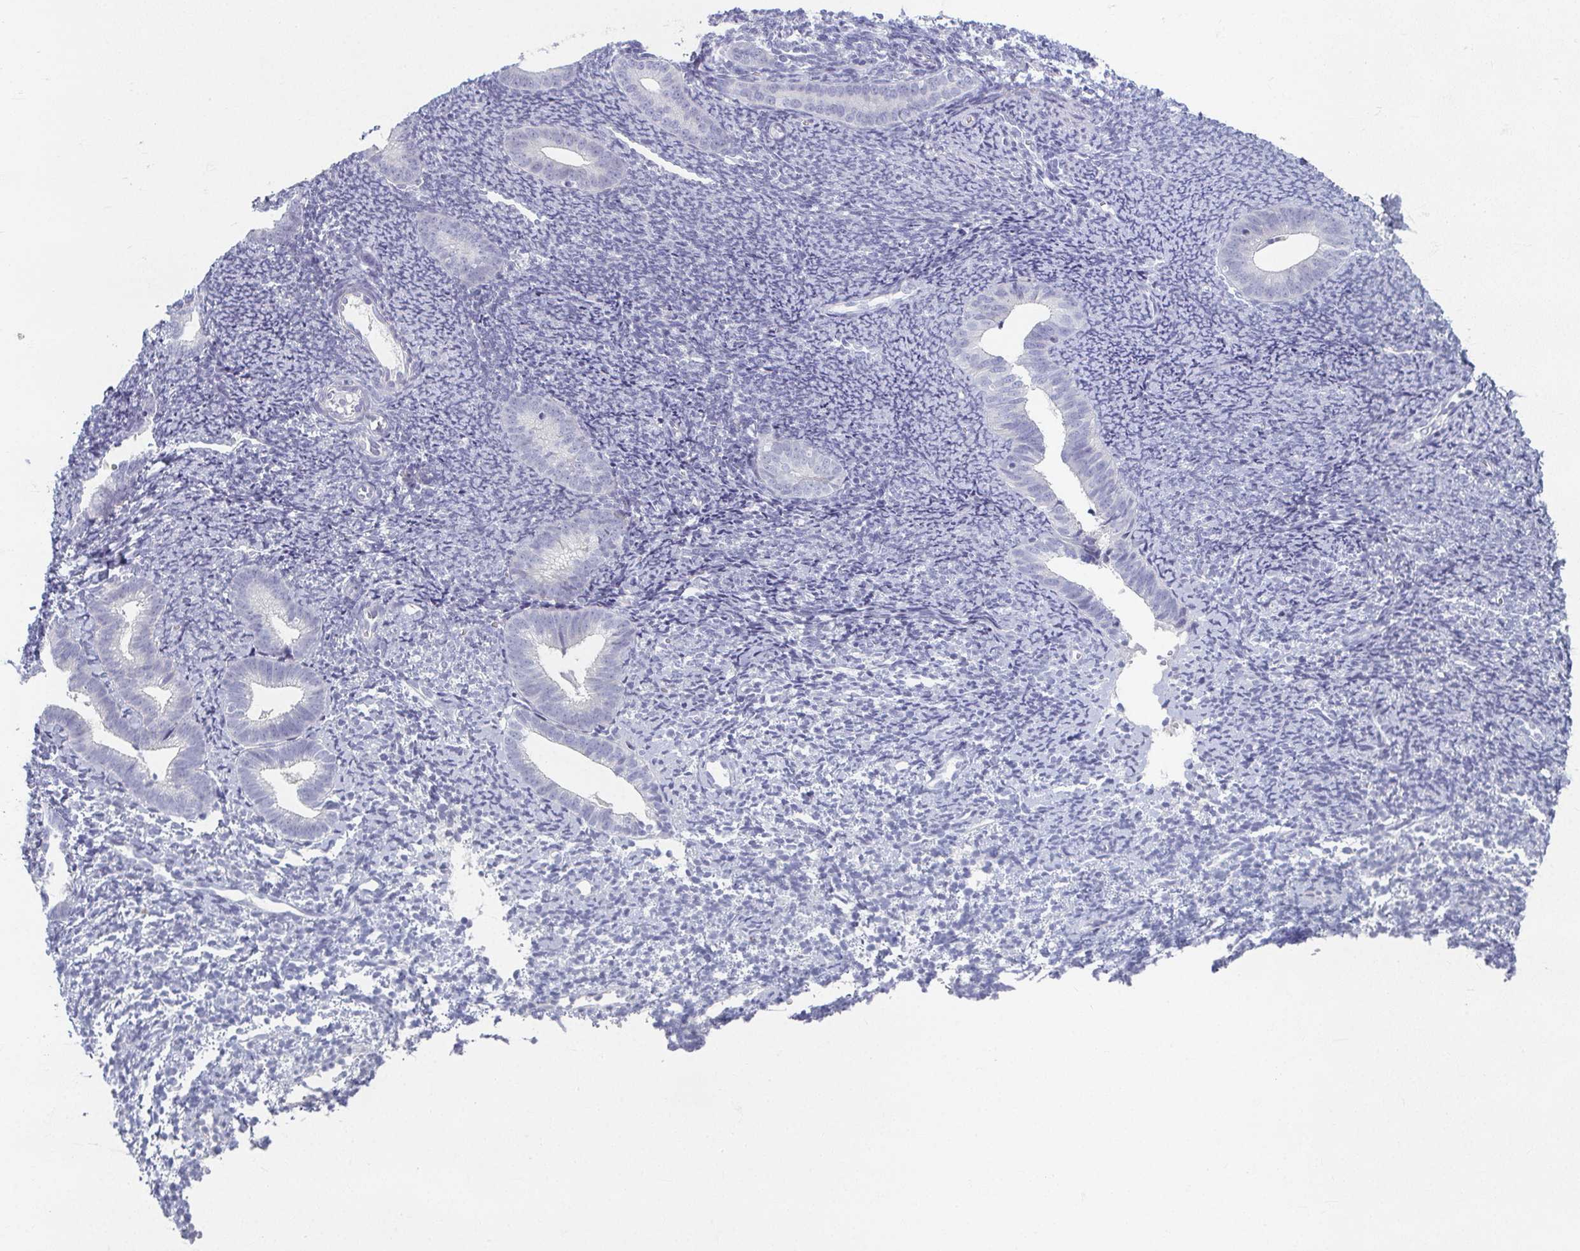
{"staining": {"intensity": "negative", "quantity": "none", "location": "none"}, "tissue": "endometrium", "cell_type": "Cells in endometrial stroma", "image_type": "normal", "snomed": [{"axis": "morphology", "description": "Normal tissue, NOS"}, {"axis": "topography", "description": "Endometrium"}], "caption": "The histopathology image exhibits no significant expression in cells in endometrial stroma of endometrium.", "gene": "CAMKV", "patient": {"sex": "female", "age": 39}}